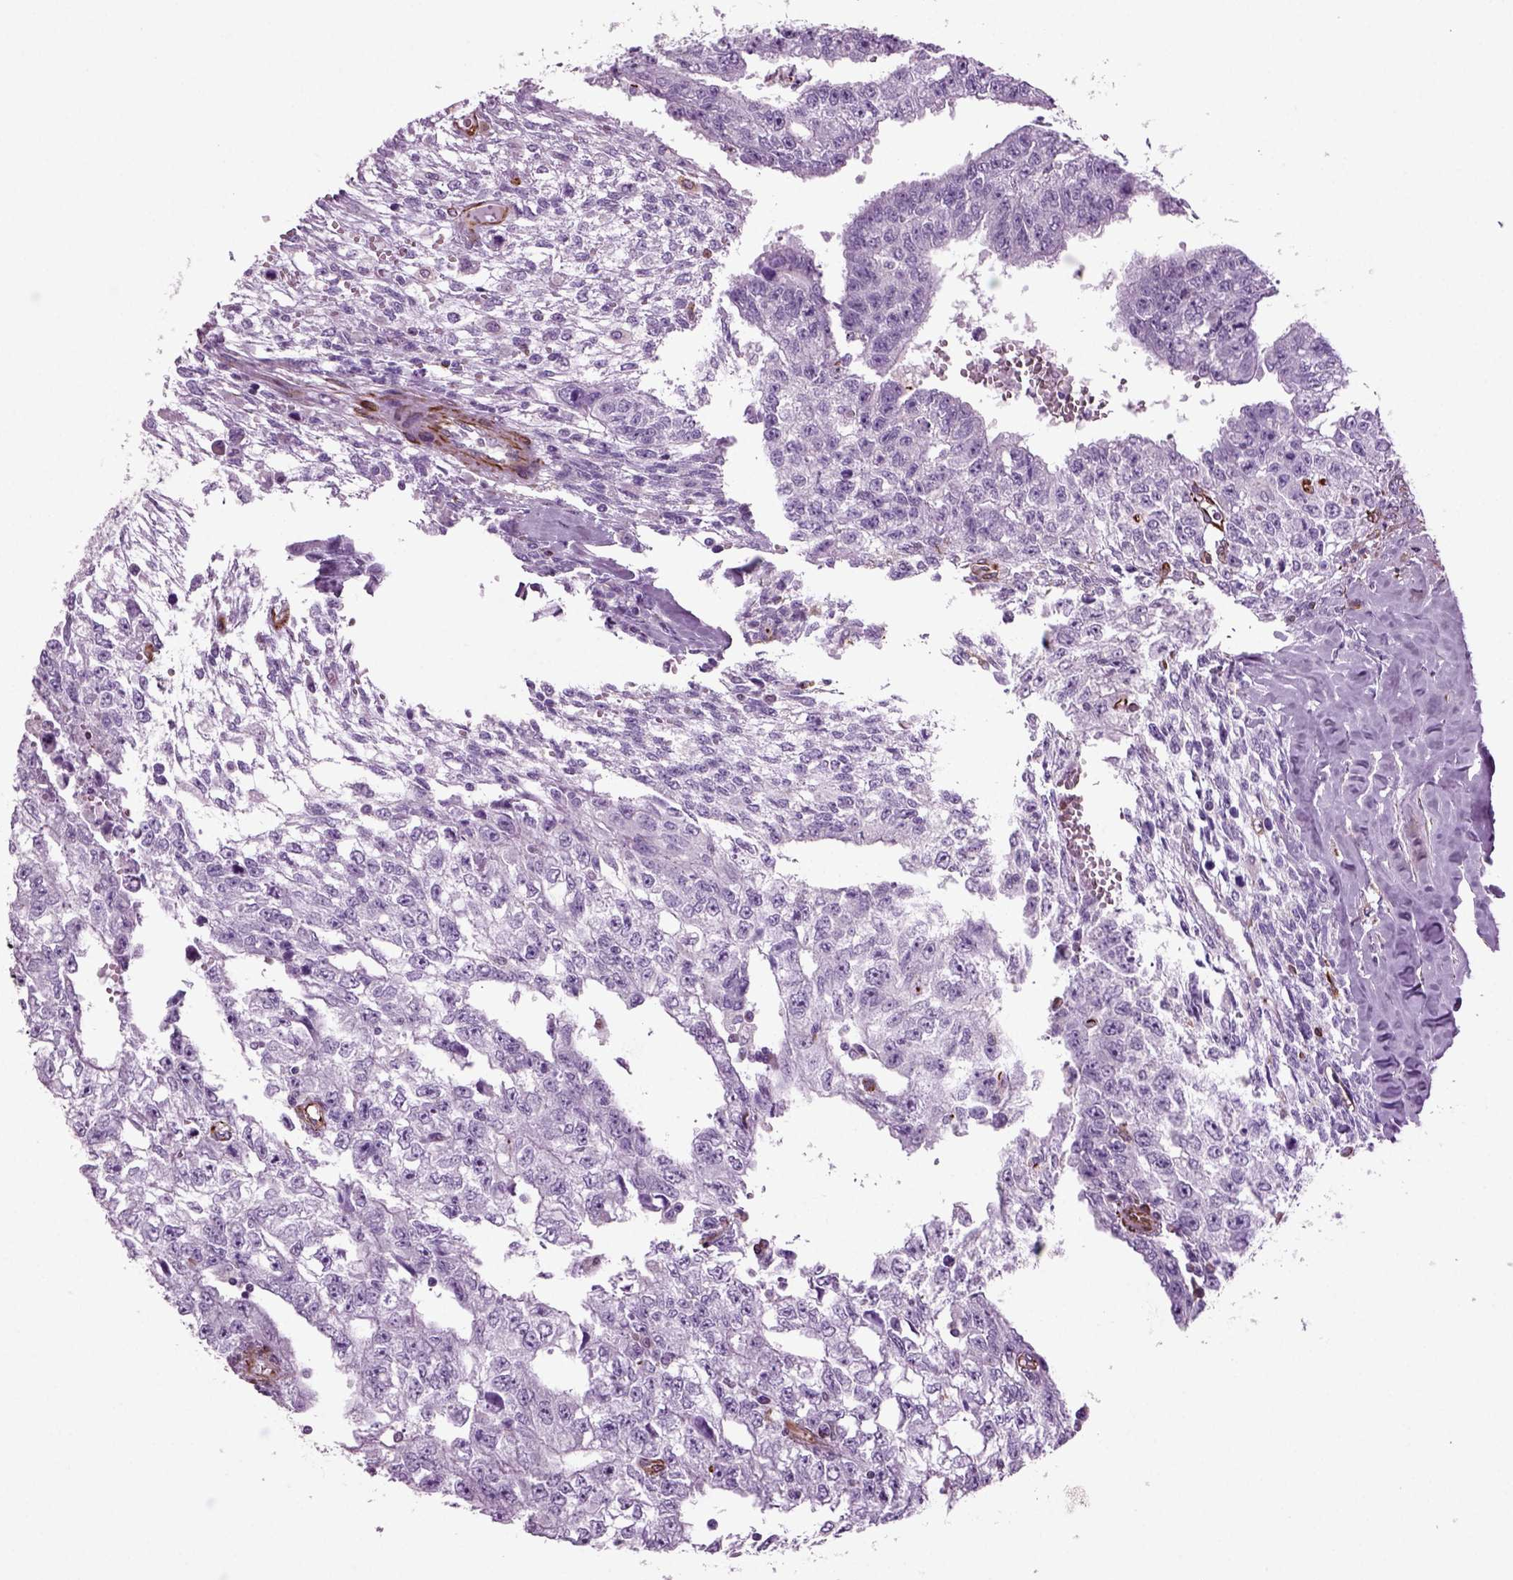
{"staining": {"intensity": "negative", "quantity": "none", "location": "none"}, "tissue": "testis cancer", "cell_type": "Tumor cells", "image_type": "cancer", "snomed": [{"axis": "morphology", "description": "Carcinoma, Embryonal, NOS"}, {"axis": "morphology", "description": "Teratoma, malignant, NOS"}, {"axis": "topography", "description": "Testis"}], "caption": "A high-resolution histopathology image shows IHC staining of embryonal carcinoma (testis), which demonstrates no significant positivity in tumor cells.", "gene": "ACER3", "patient": {"sex": "male", "age": 24}}